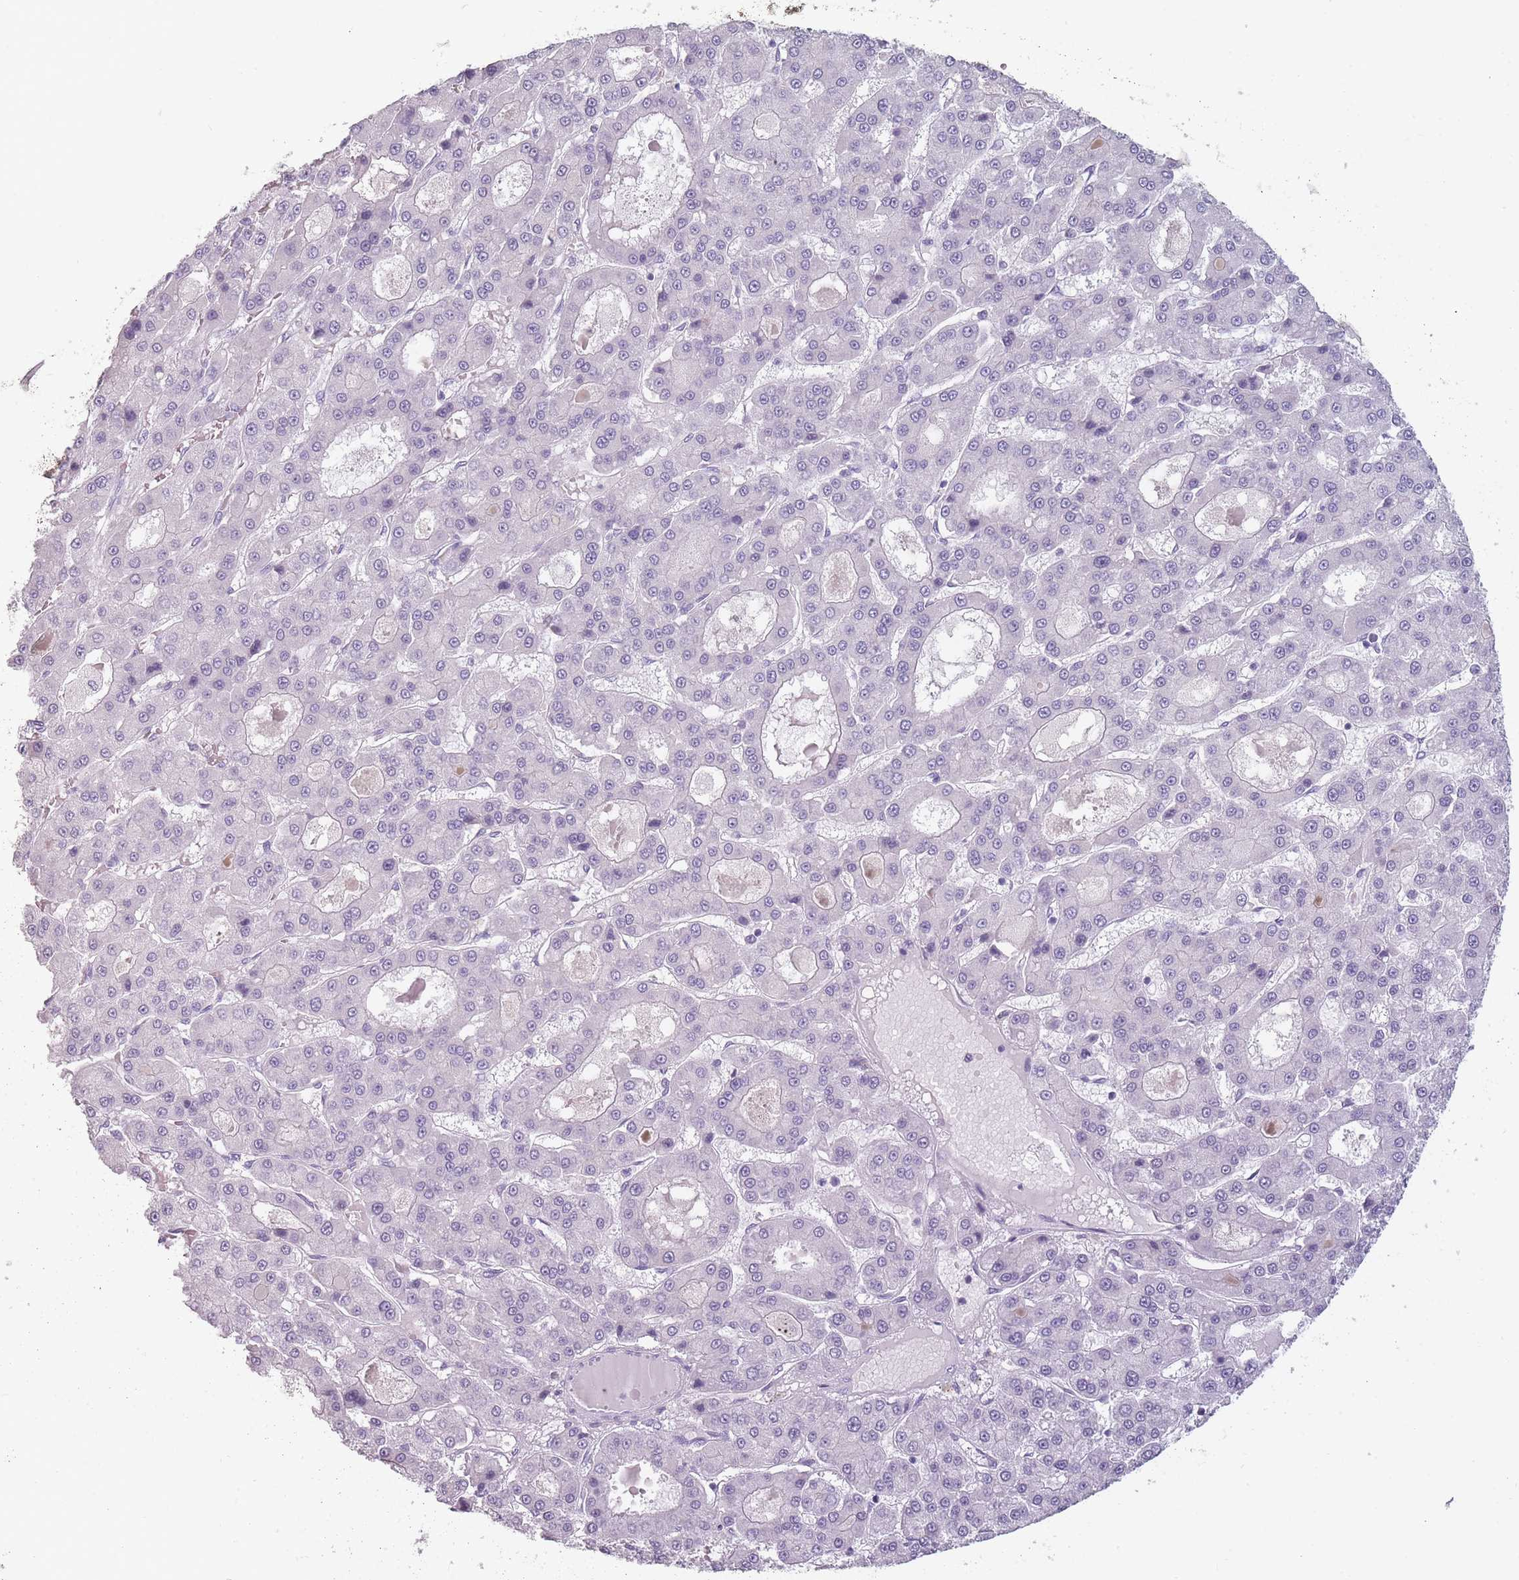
{"staining": {"intensity": "negative", "quantity": "none", "location": "none"}, "tissue": "liver cancer", "cell_type": "Tumor cells", "image_type": "cancer", "snomed": [{"axis": "morphology", "description": "Carcinoma, Hepatocellular, NOS"}, {"axis": "topography", "description": "Liver"}], "caption": "DAB immunohistochemical staining of human liver hepatocellular carcinoma demonstrates no significant staining in tumor cells.", "gene": "PPFIA3", "patient": {"sex": "male", "age": 70}}